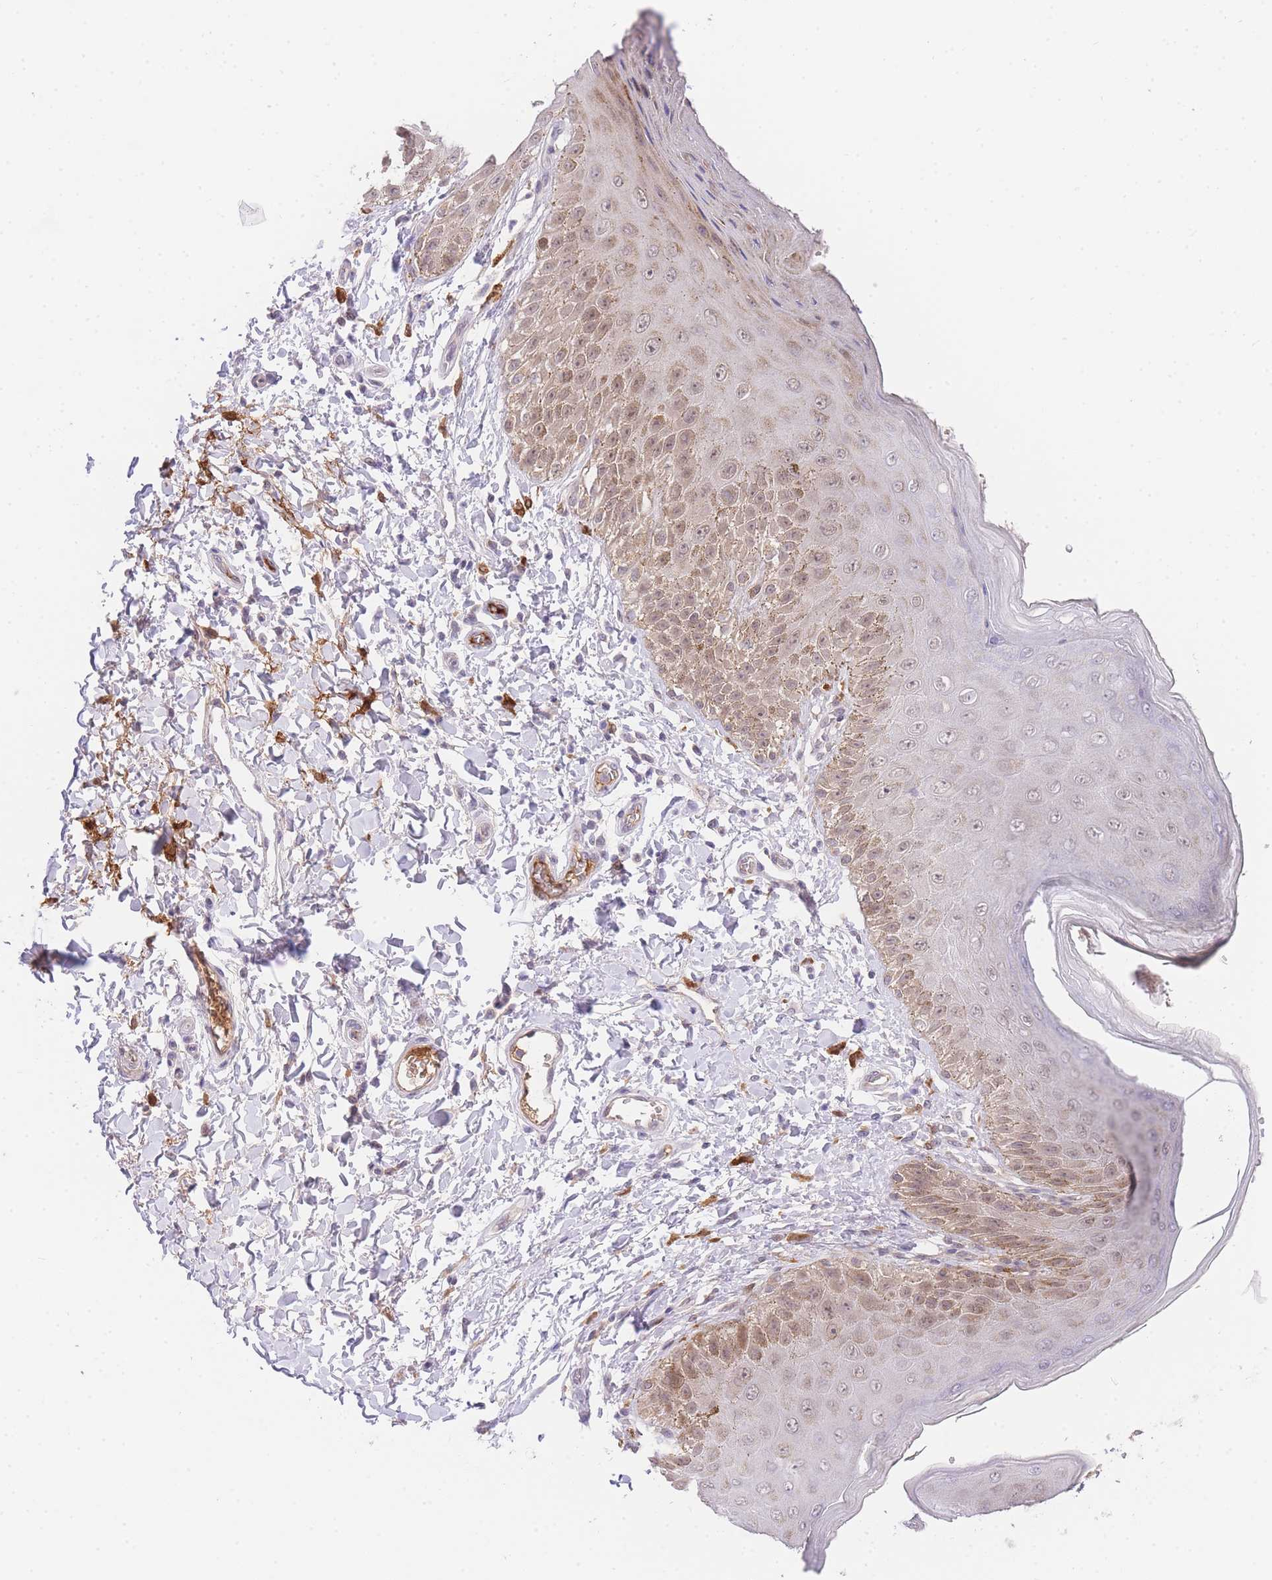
{"staining": {"intensity": "moderate", "quantity": "25%-75%", "location": "cytoplasmic/membranous,nuclear"}, "tissue": "skin", "cell_type": "Epidermal cells", "image_type": "normal", "snomed": [{"axis": "morphology", "description": "Normal tissue, NOS"}, {"axis": "topography", "description": "Anal"}], "caption": "Epidermal cells show medium levels of moderate cytoplasmic/membranous,nuclear expression in about 25%-75% of cells in benign skin.", "gene": "SLC25A33", "patient": {"sex": "male", "age": 44}}